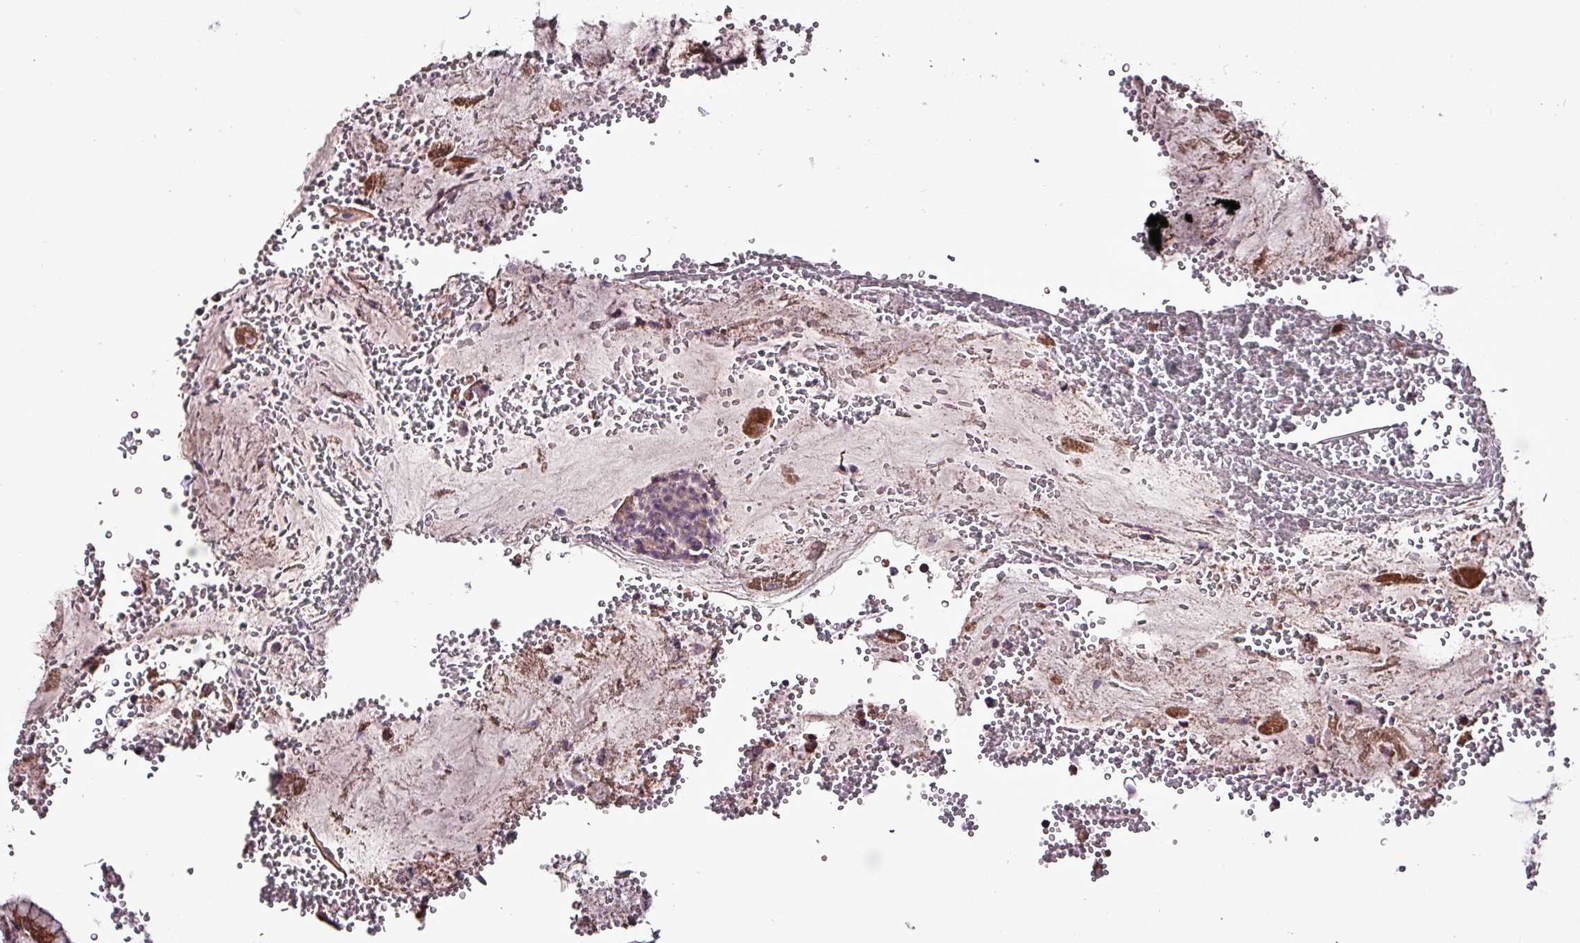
{"staining": {"intensity": "strong", "quantity": "25%-75%", "location": "cytoplasmic/membranous,nuclear"}, "tissue": "stomach", "cell_type": "Glandular cells", "image_type": "normal", "snomed": [{"axis": "morphology", "description": "Normal tissue, NOS"}, {"axis": "topography", "description": "Stomach, upper"}], "caption": "Glandular cells reveal high levels of strong cytoplasmic/membranous,nuclear expression in approximately 25%-75% of cells in normal human stomach.", "gene": "GRAPL", "patient": {"sex": "male", "age": 52}}